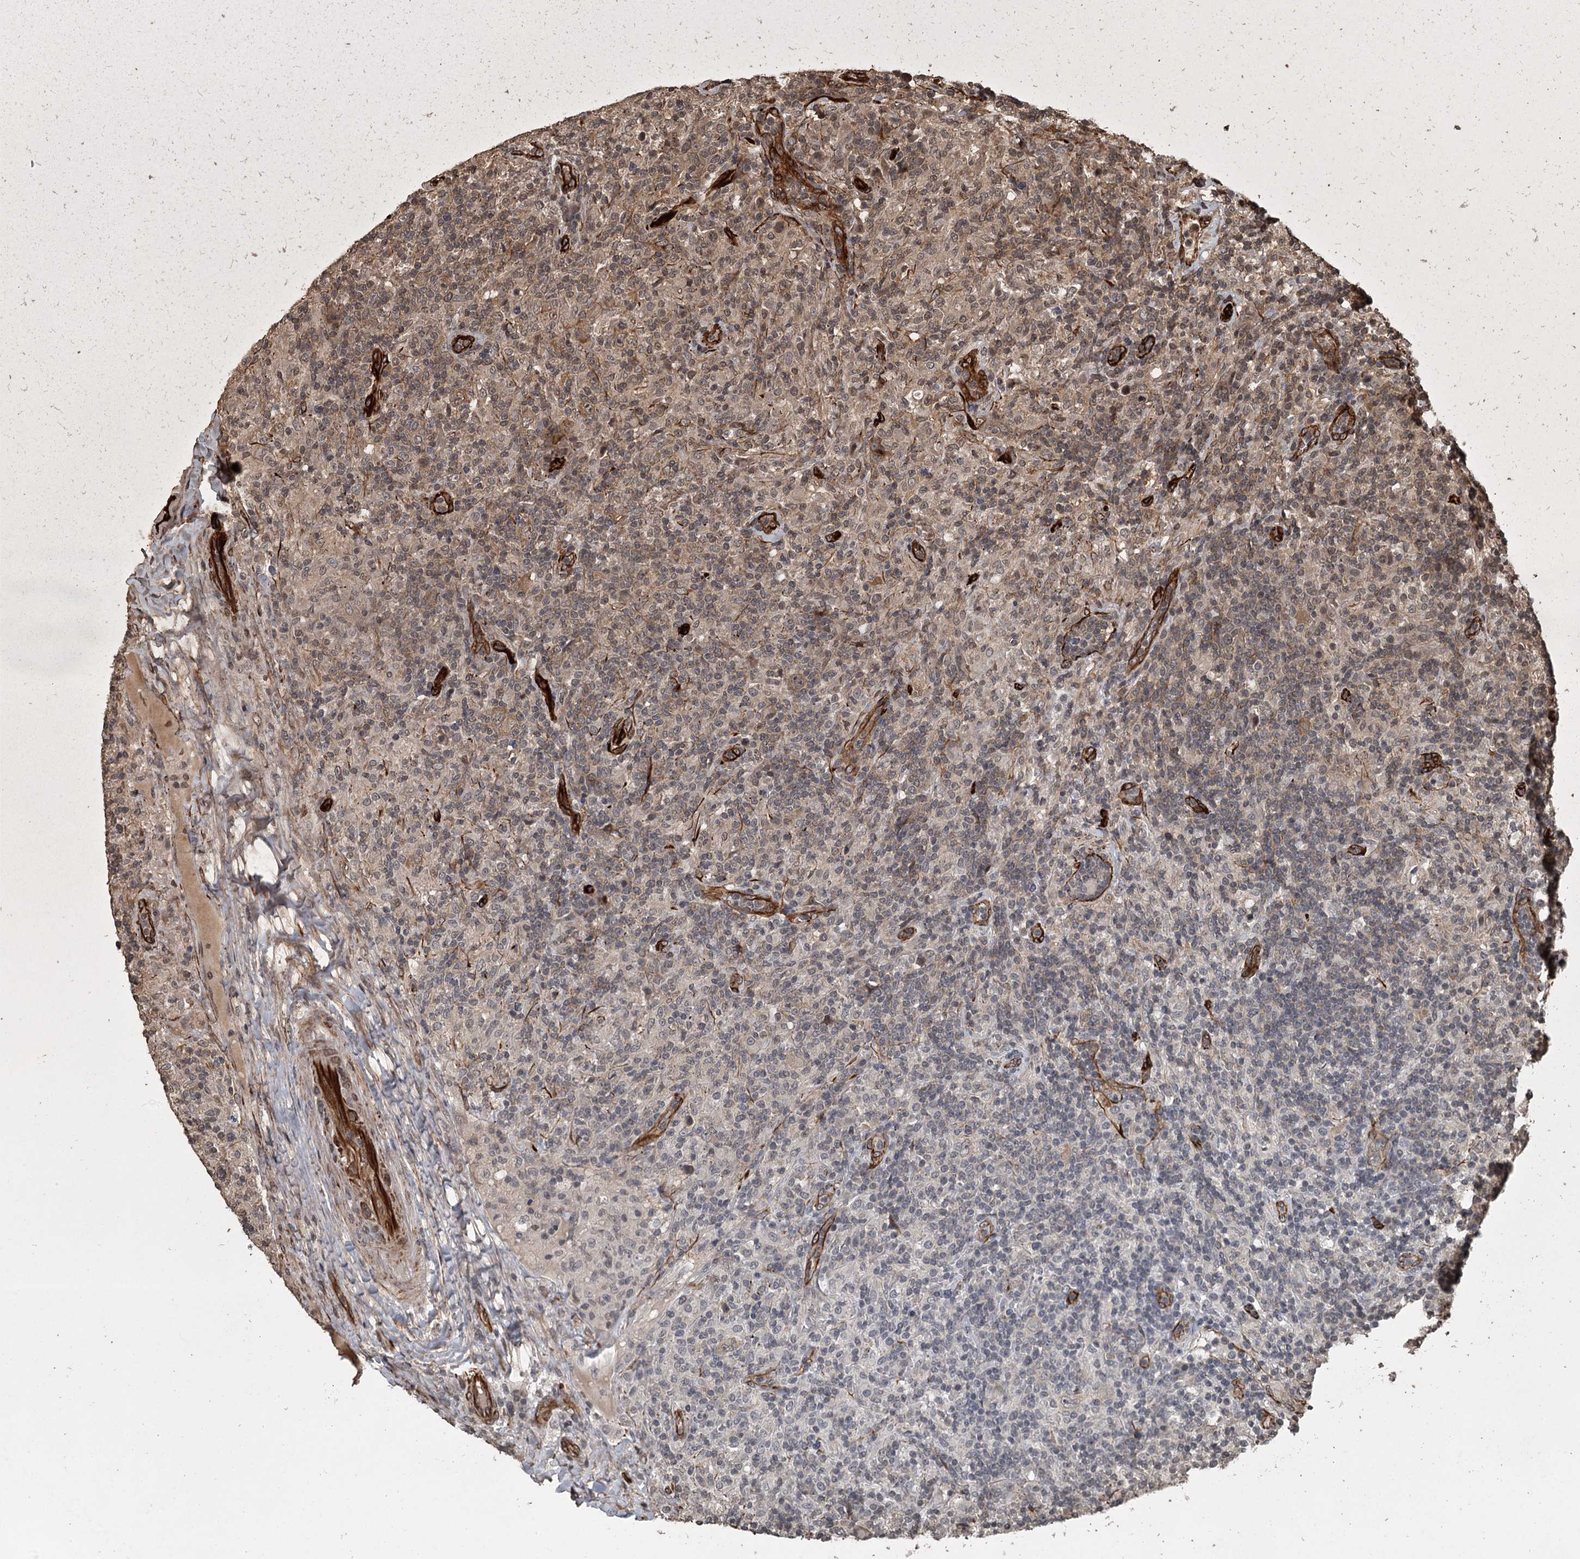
{"staining": {"intensity": "weak", "quantity": "<25%", "location": "cytoplasmic/membranous"}, "tissue": "lymphoma", "cell_type": "Tumor cells", "image_type": "cancer", "snomed": [{"axis": "morphology", "description": "Hodgkin's disease, NOS"}, {"axis": "topography", "description": "Lymph node"}], "caption": "The photomicrograph reveals no significant expression in tumor cells of Hodgkin's disease.", "gene": "RPAP3", "patient": {"sex": "male", "age": 70}}